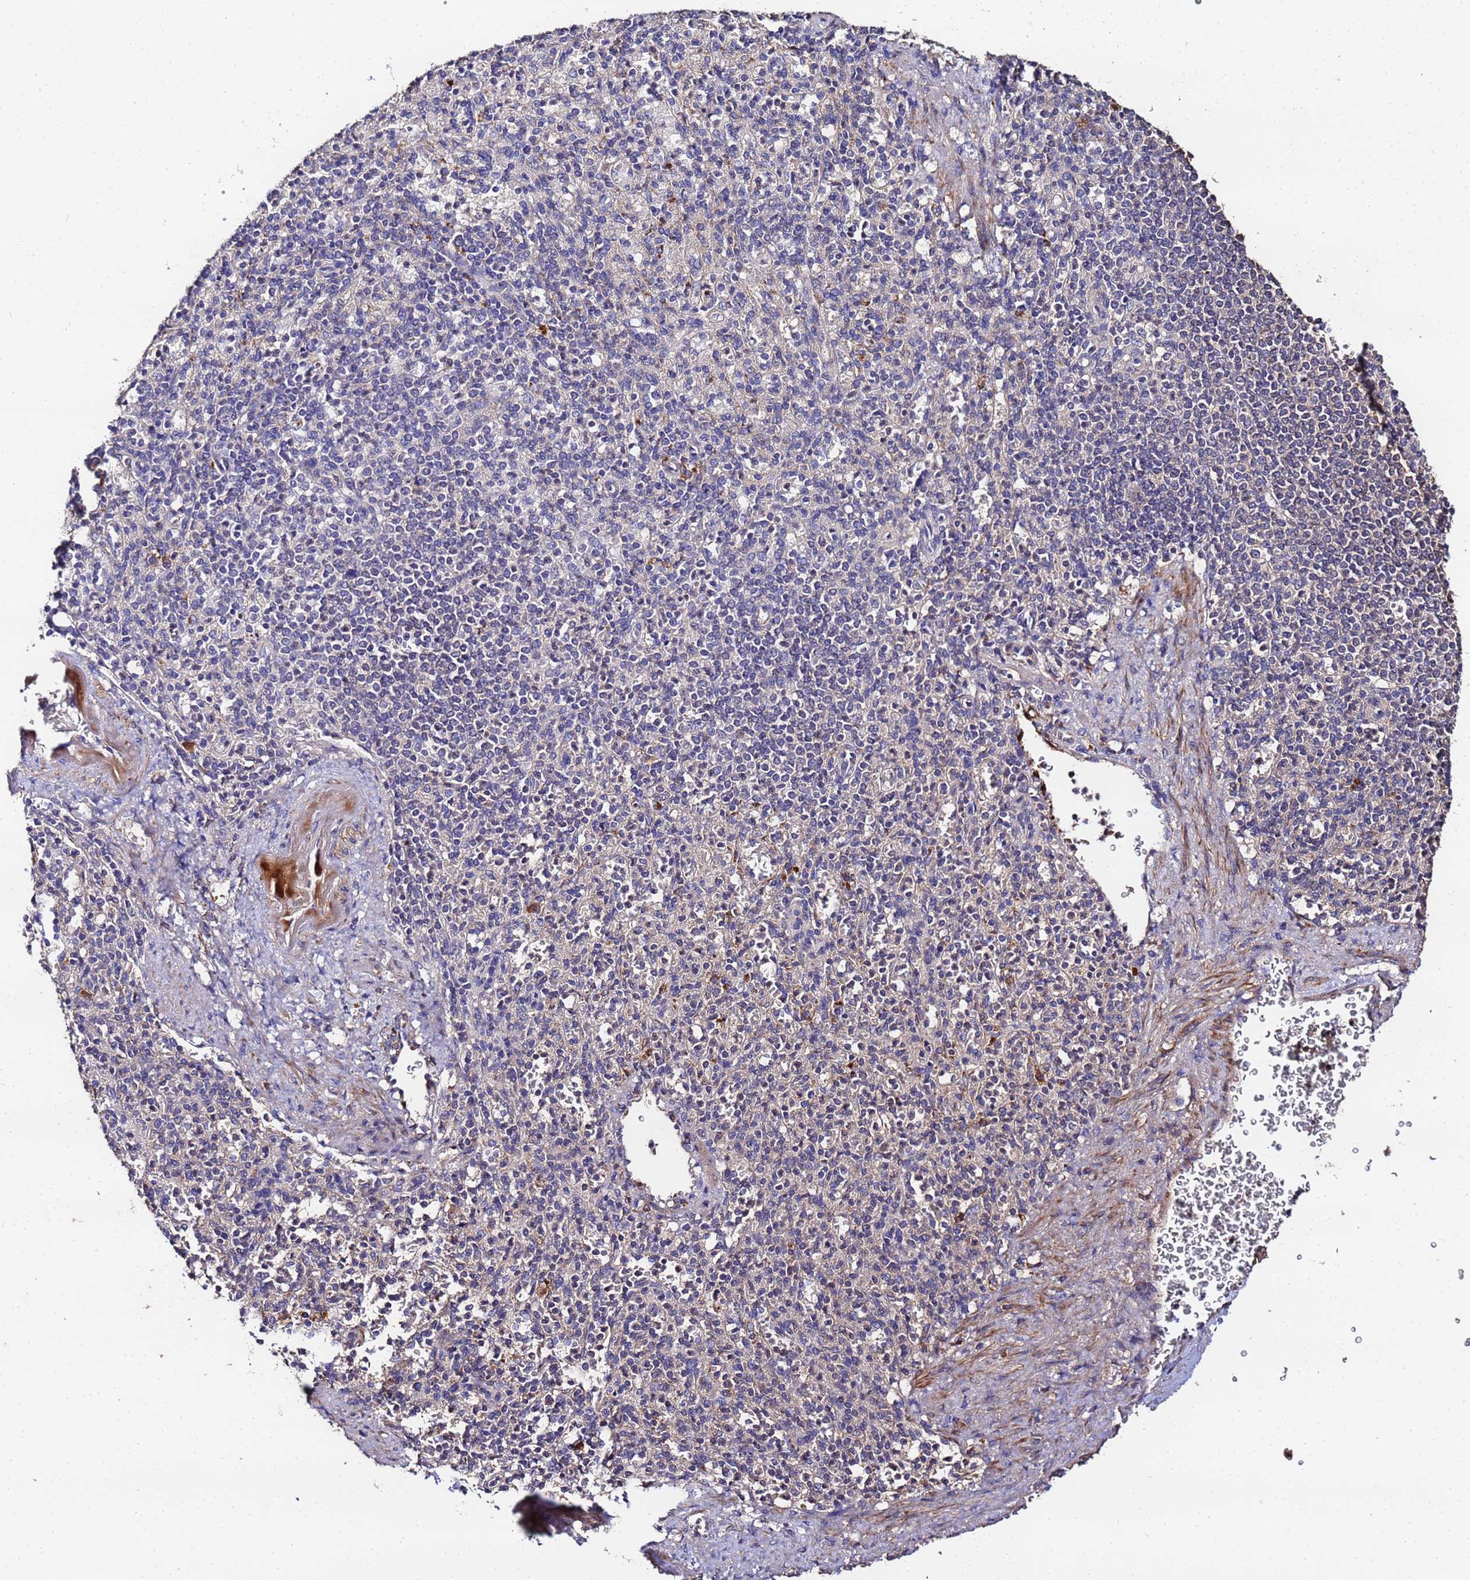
{"staining": {"intensity": "weak", "quantity": "<25%", "location": "cytoplasmic/membranous"}, "tissue": "spleen", "cell_type": "Cells in red pulp", "image_type": "normal", "snomed": [{"axis": "morphology", "description": "Normal tissue, NOS"}, {"axis": "topography", "description": "Spleen"}], "caption": "High magnification brightfield microscopy of benign spleen stained with DAB (brown) and counterstained with hematoxylin (blue): cells in red pulp show no significant positivity. (Immunohistochemistry, brightfield microscopy, high magnification).", "gene": "MTERF1", "patient": {"sex": "female", "age": 74}}